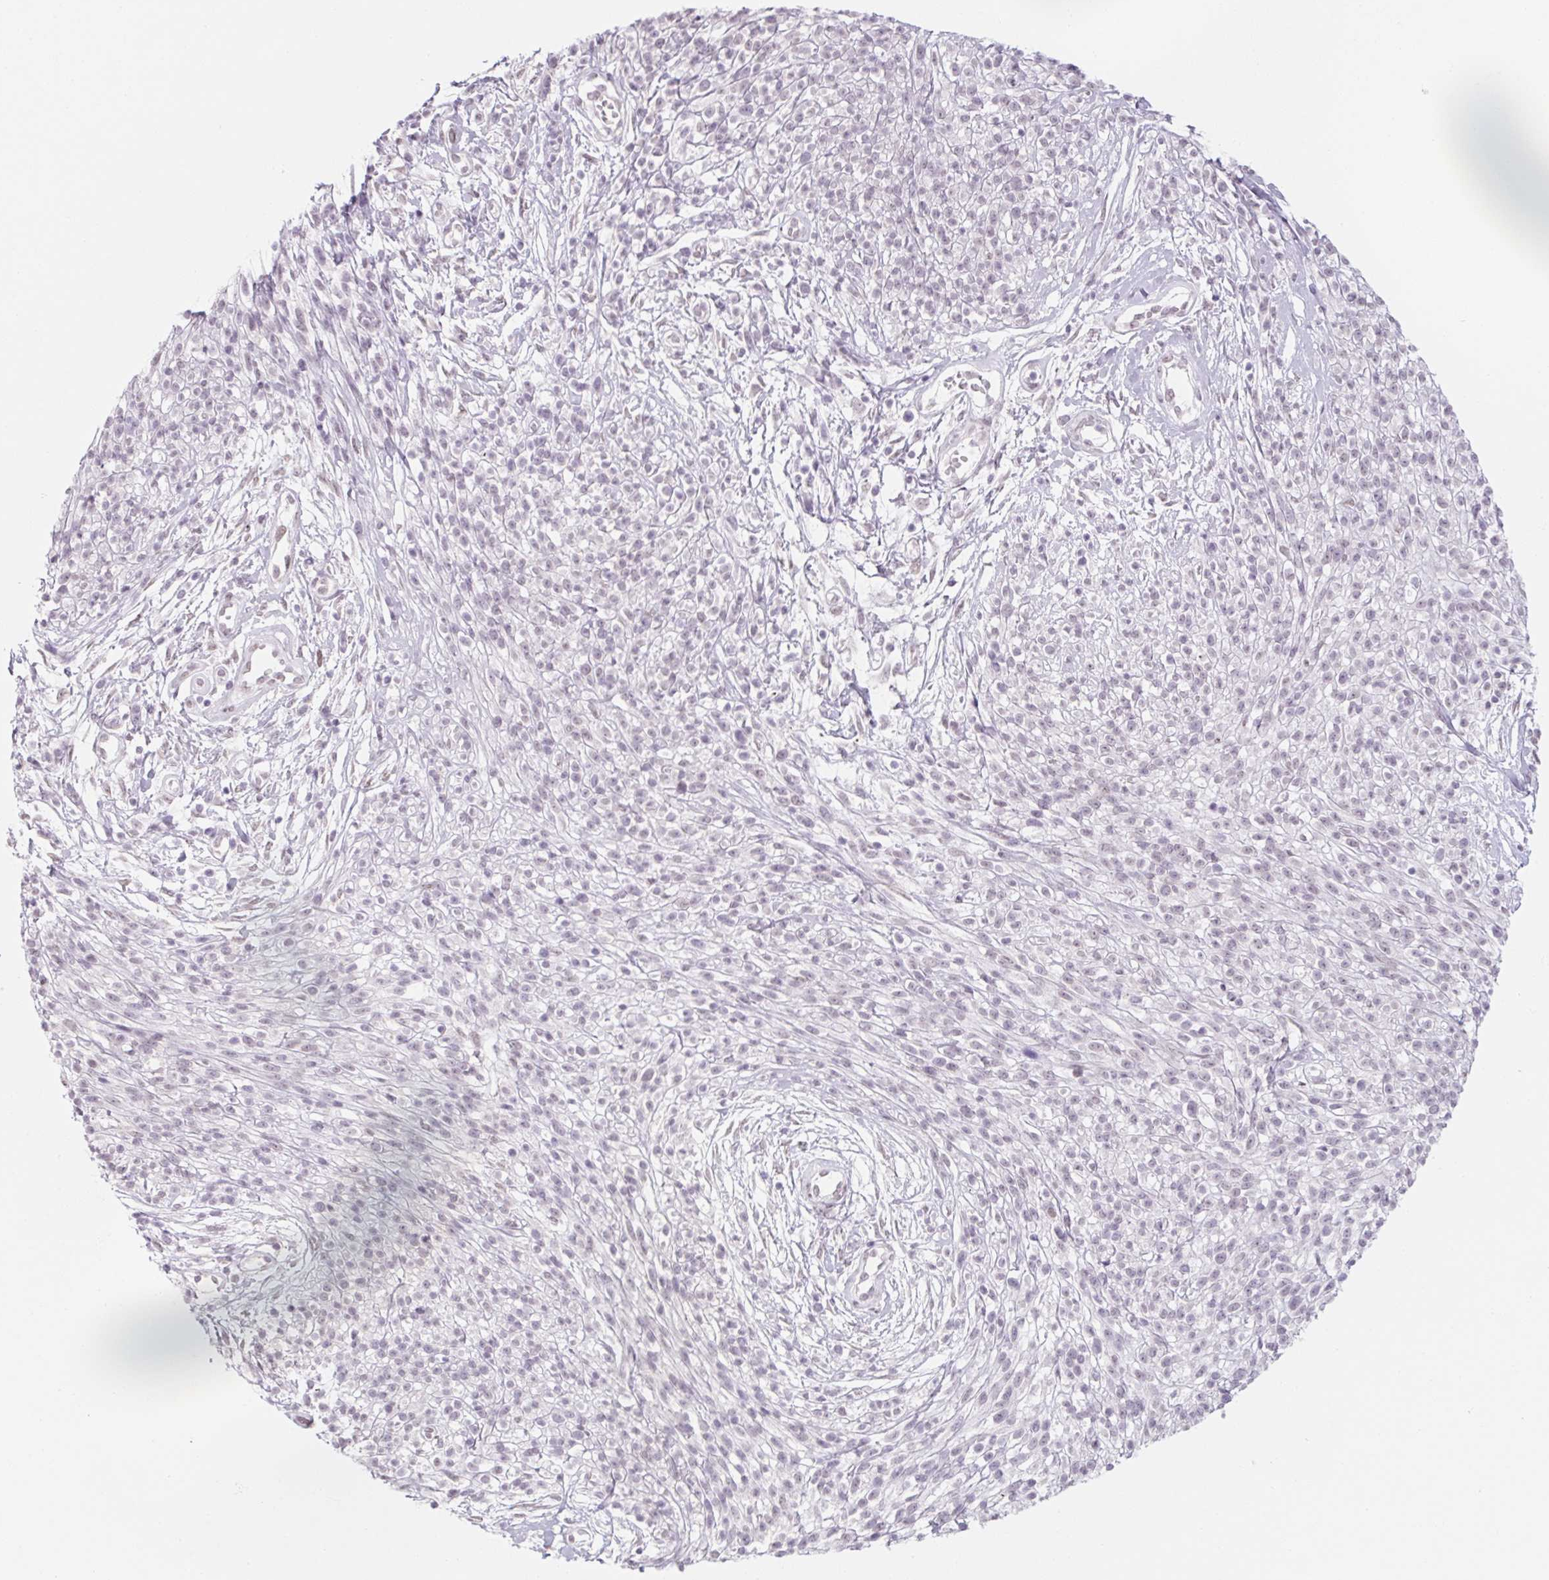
{"staining": {"intensity": "negative", "quantity": "none", "location": "none"}, "tissue": "melanoma", "cell_type": "Tumor cells", "image_type": "cancer", "snomed": [{"axis": "morphology", "description": "Malignant melanoma, NOS"}, {"axis": "topography", "description": "Skin"}, {"axis": "topography", "description": "Skin of trunk"}], "caption": "Human melanoma stained for a protein using immunohistochemistry exhibits no staining in tumor cells.", "gene": "KCNQ2", "patient": {"sex": "male", "age": 74}}